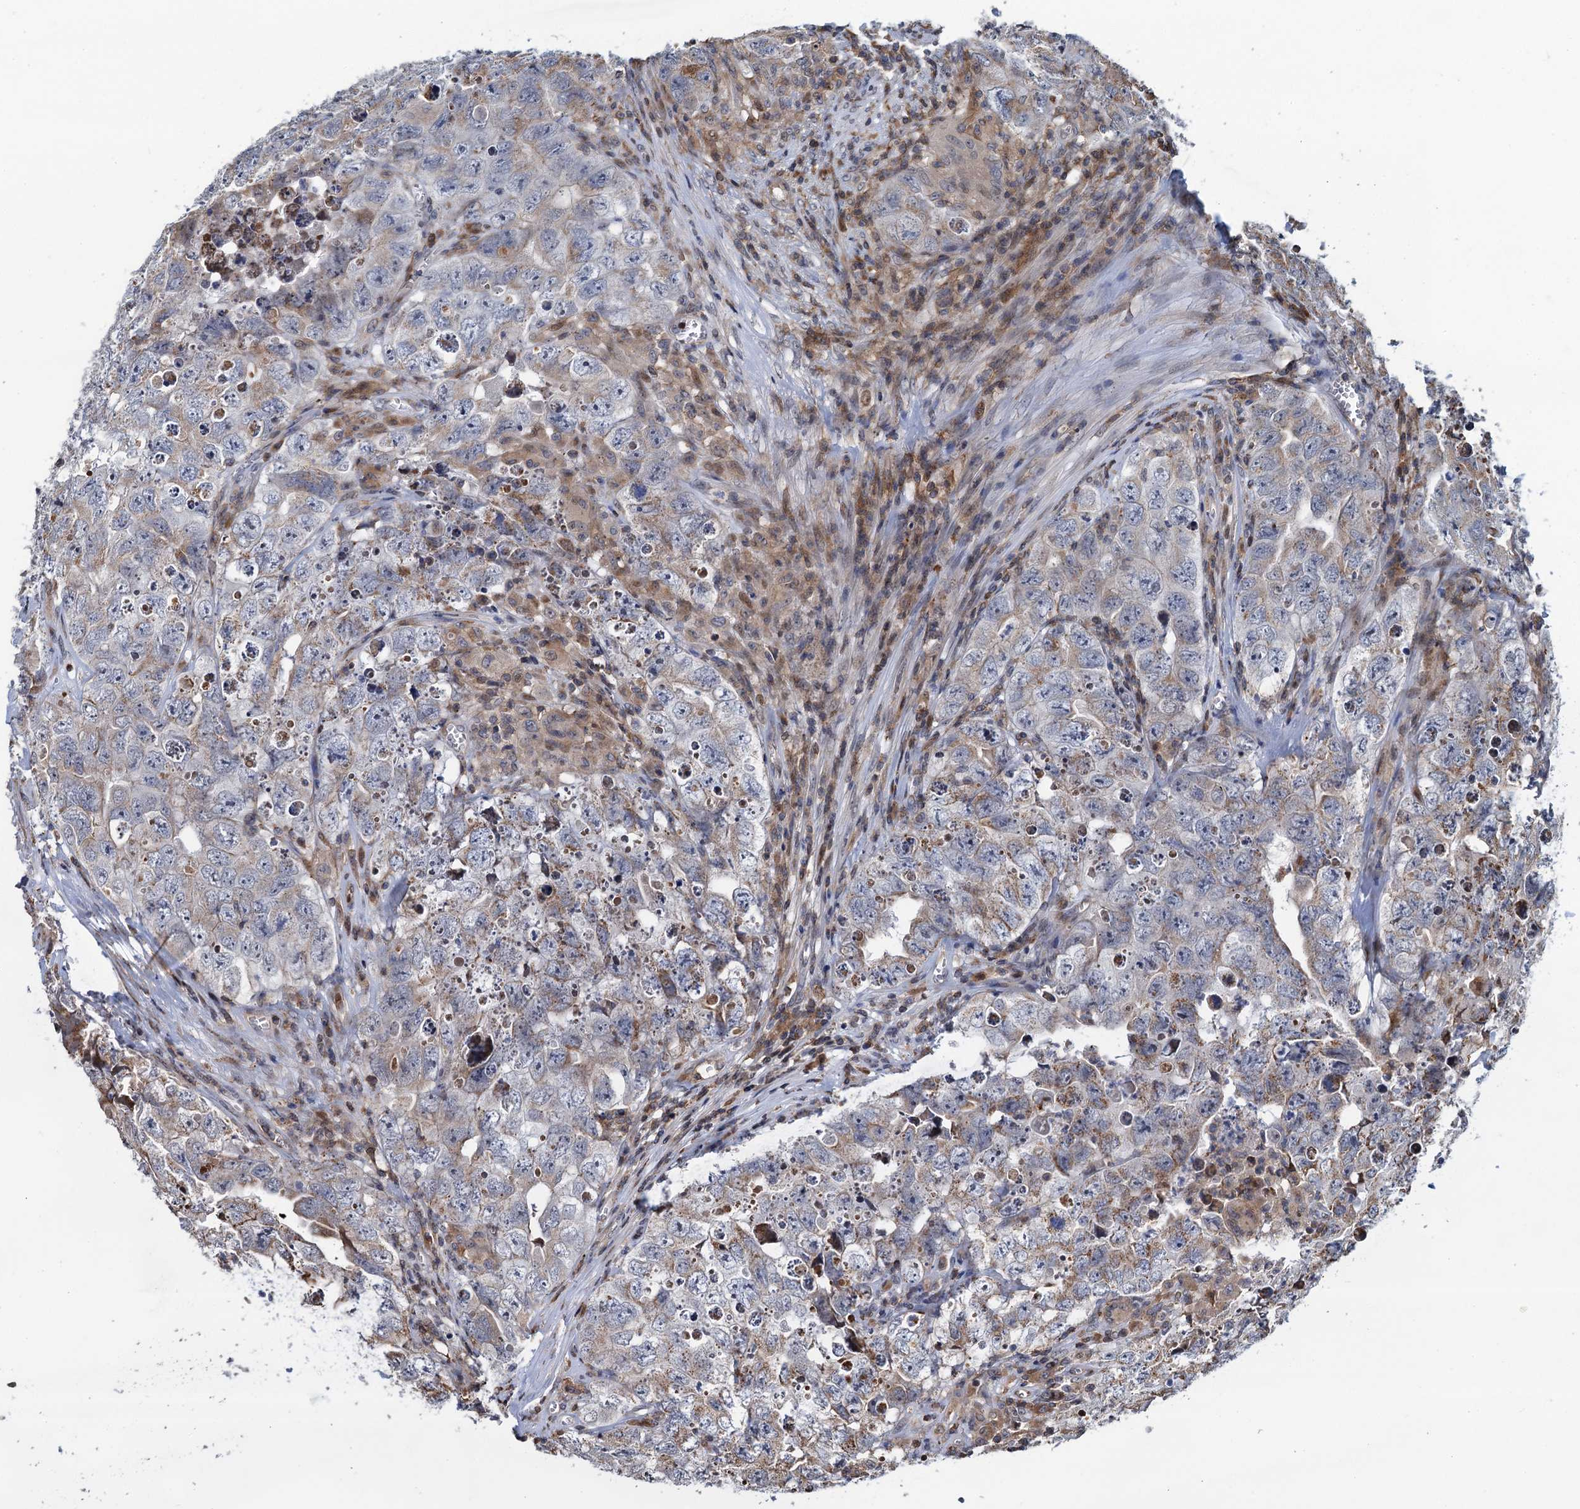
{"staining": {"intensity": "weak", "quantity": "<25%", "location": "cytoplasmic/membranous"}, "tissue": "testis cancer", "cell_type": "Tumor cells", "image_type": "cancer", "snomed": [{"axis": "morphology", "description": "Seminoma, NOS"}, {"axis": "morphology", "description": "Carcinoma, Embryonal, NOS"}, {"axis": "topography", "description": "Testis"}], "caption": "This is an IHC histopathology image of testis cancer (seminoma). There is no staining in tumor cells.", "gene": "CCDC102A", "patient": {"sex": "male", "age": 43}}